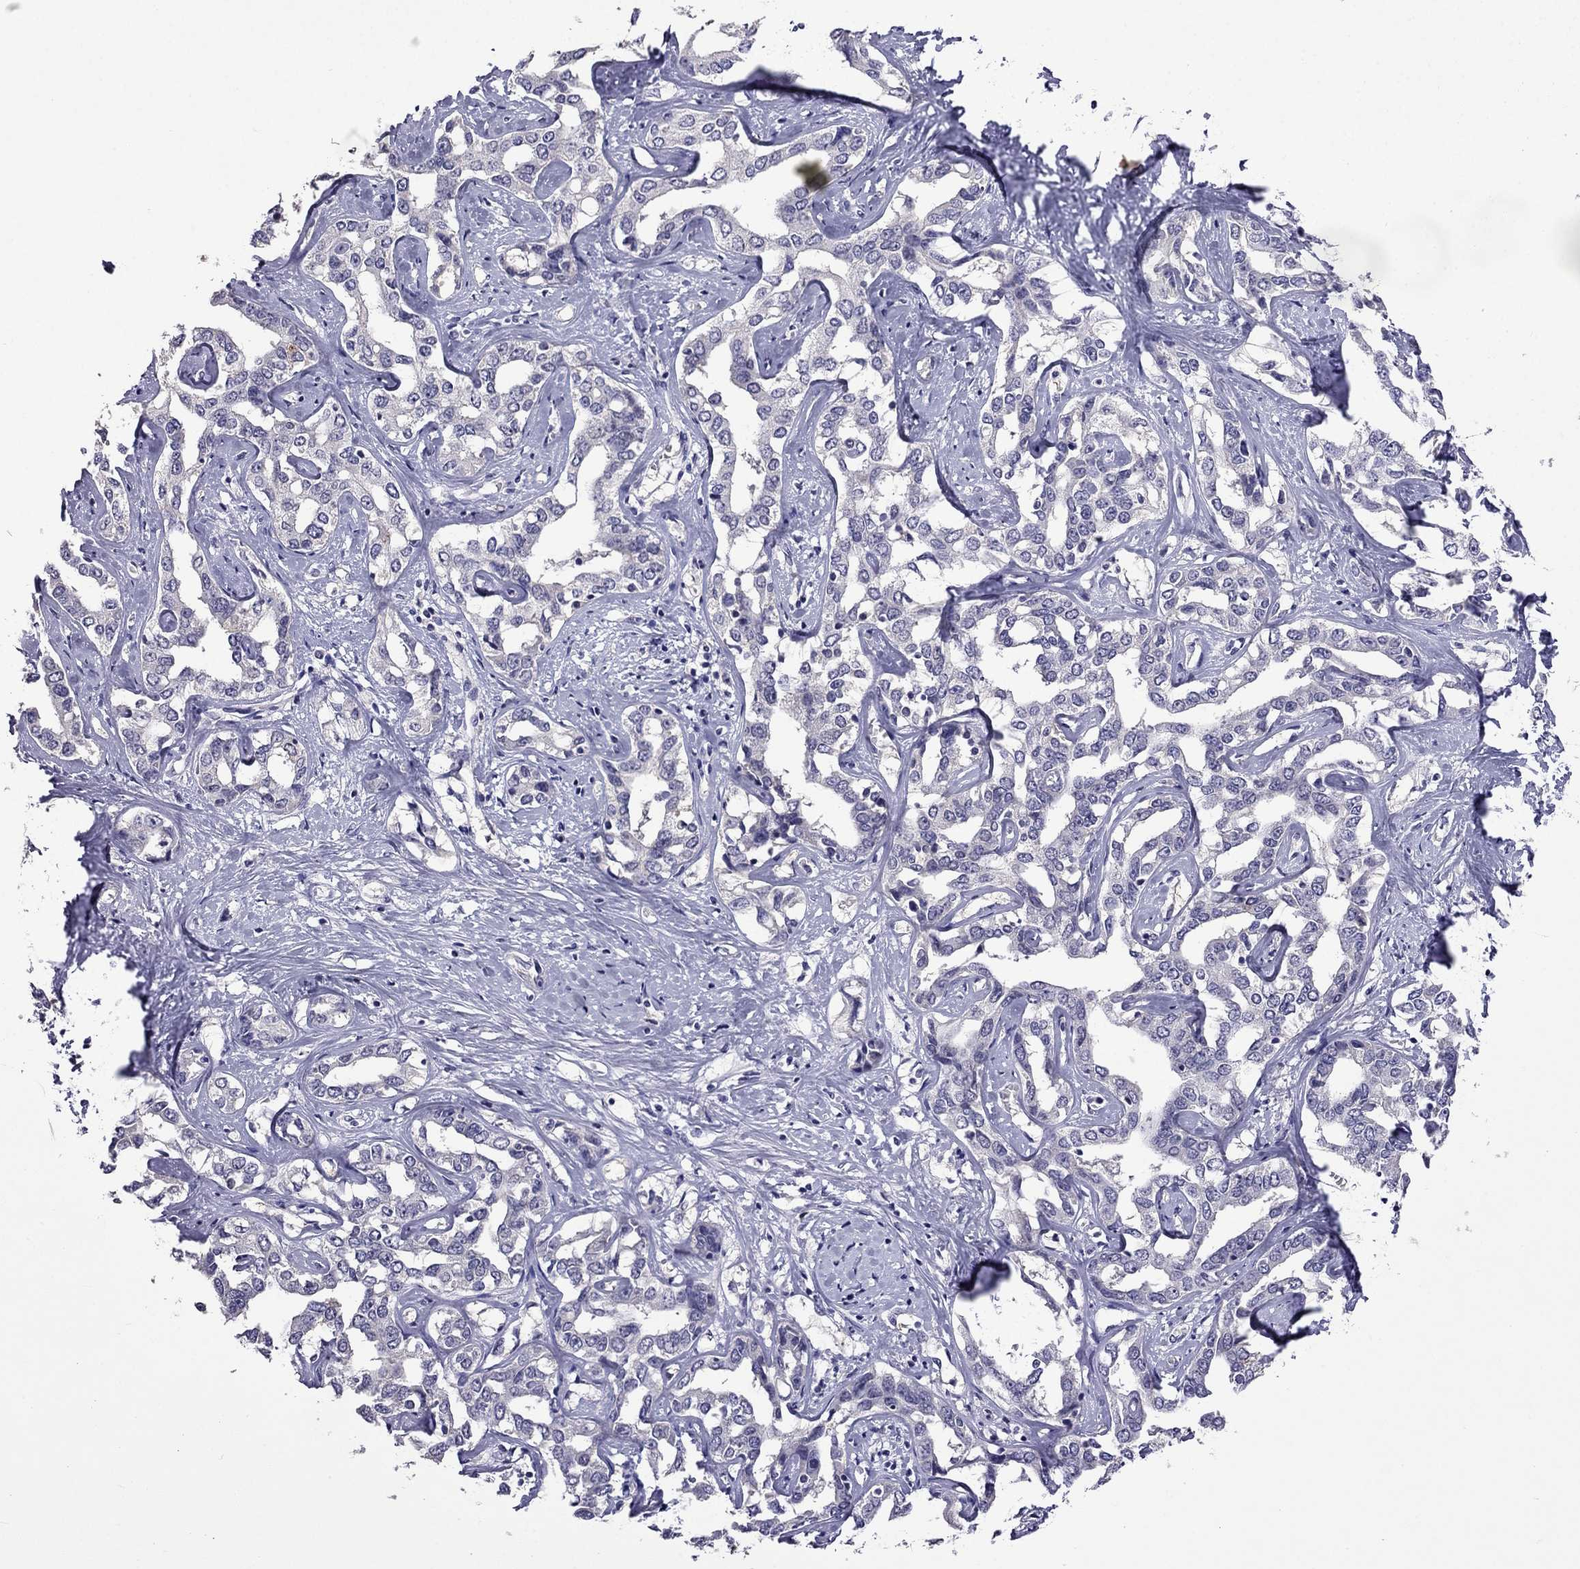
{"staining": {"intensity": "negative", "quantity": "none", "location": "none"}, "tissue": "liver cancer", "cell_type": "Tumor cells", "image_type": "cancer", "snomed": [{"axis": "morphology", "description": "Cholangiocarcinoma"}, {"axis": "topography", "description": "Liver"}], "caption": "High magnification brightfield microscopy of liver cancer (cholangiocarcinoma) stained with DAB (3,3'-diaminobenzidine) (brown) and counterstained with hematoxylin (blue): tumor cells show no significant positivity.", "gene": "AQP9", "patient": {"sex": "male", "age": 59}}